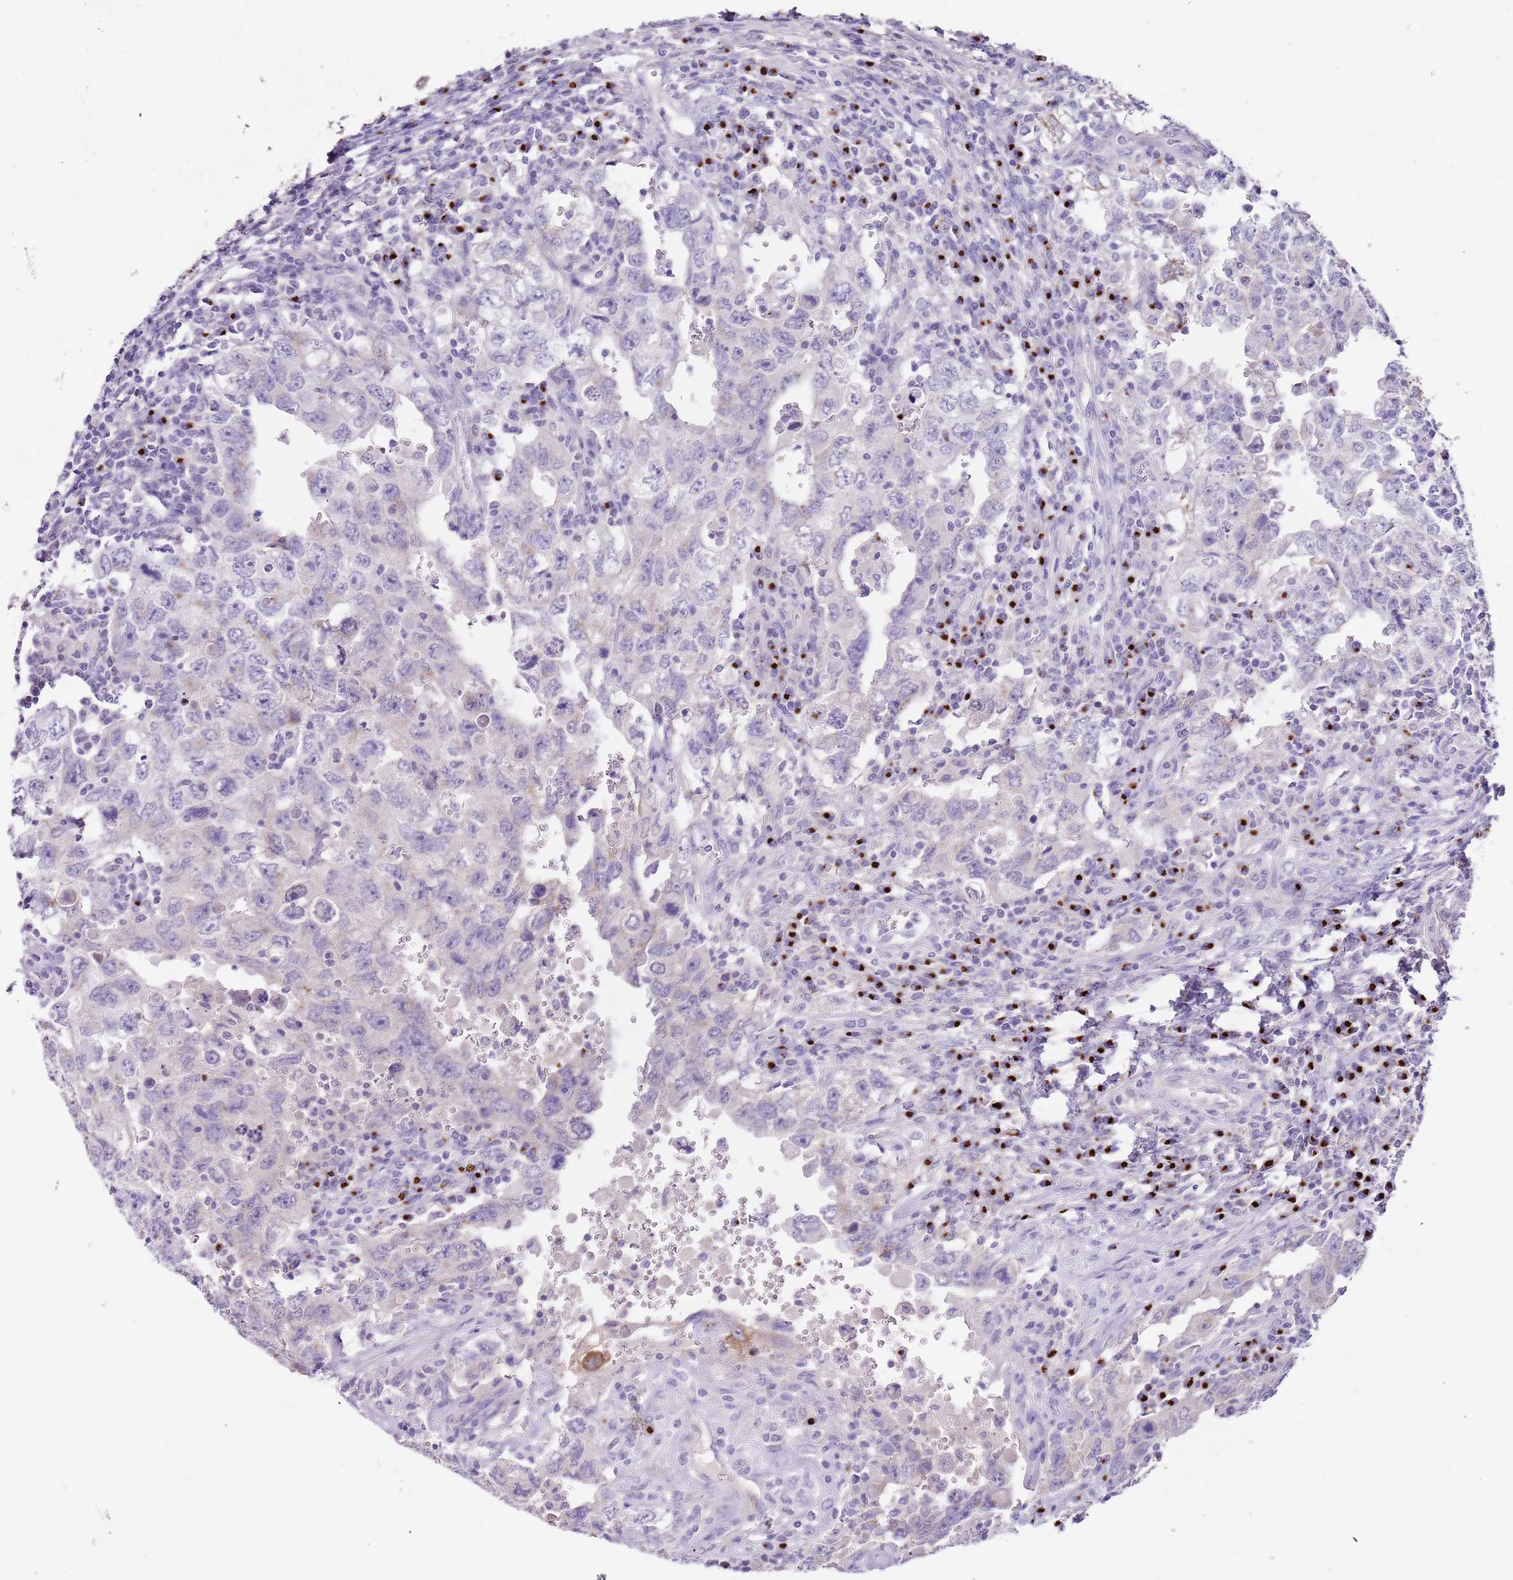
{"staining": {"intensity": "negative", "quantity": "none", "location": "none"}, "tissue": "testis cancer", "cell_type": "Tumor cells", "image_type": "cancer", "snomed": [{"axis": "morphology", "description": "Carcinoma, Embryonal, NOS"}, {"axis": "topography", "description": "Testis"}], "caption": "A photomicrograph of testis cancer (embryonal carcinoma) stained for a protein exhibits no brown staining in tumor cells.", "gene": "C2CD3", "patient": {"sex": "male", "age": 26}}